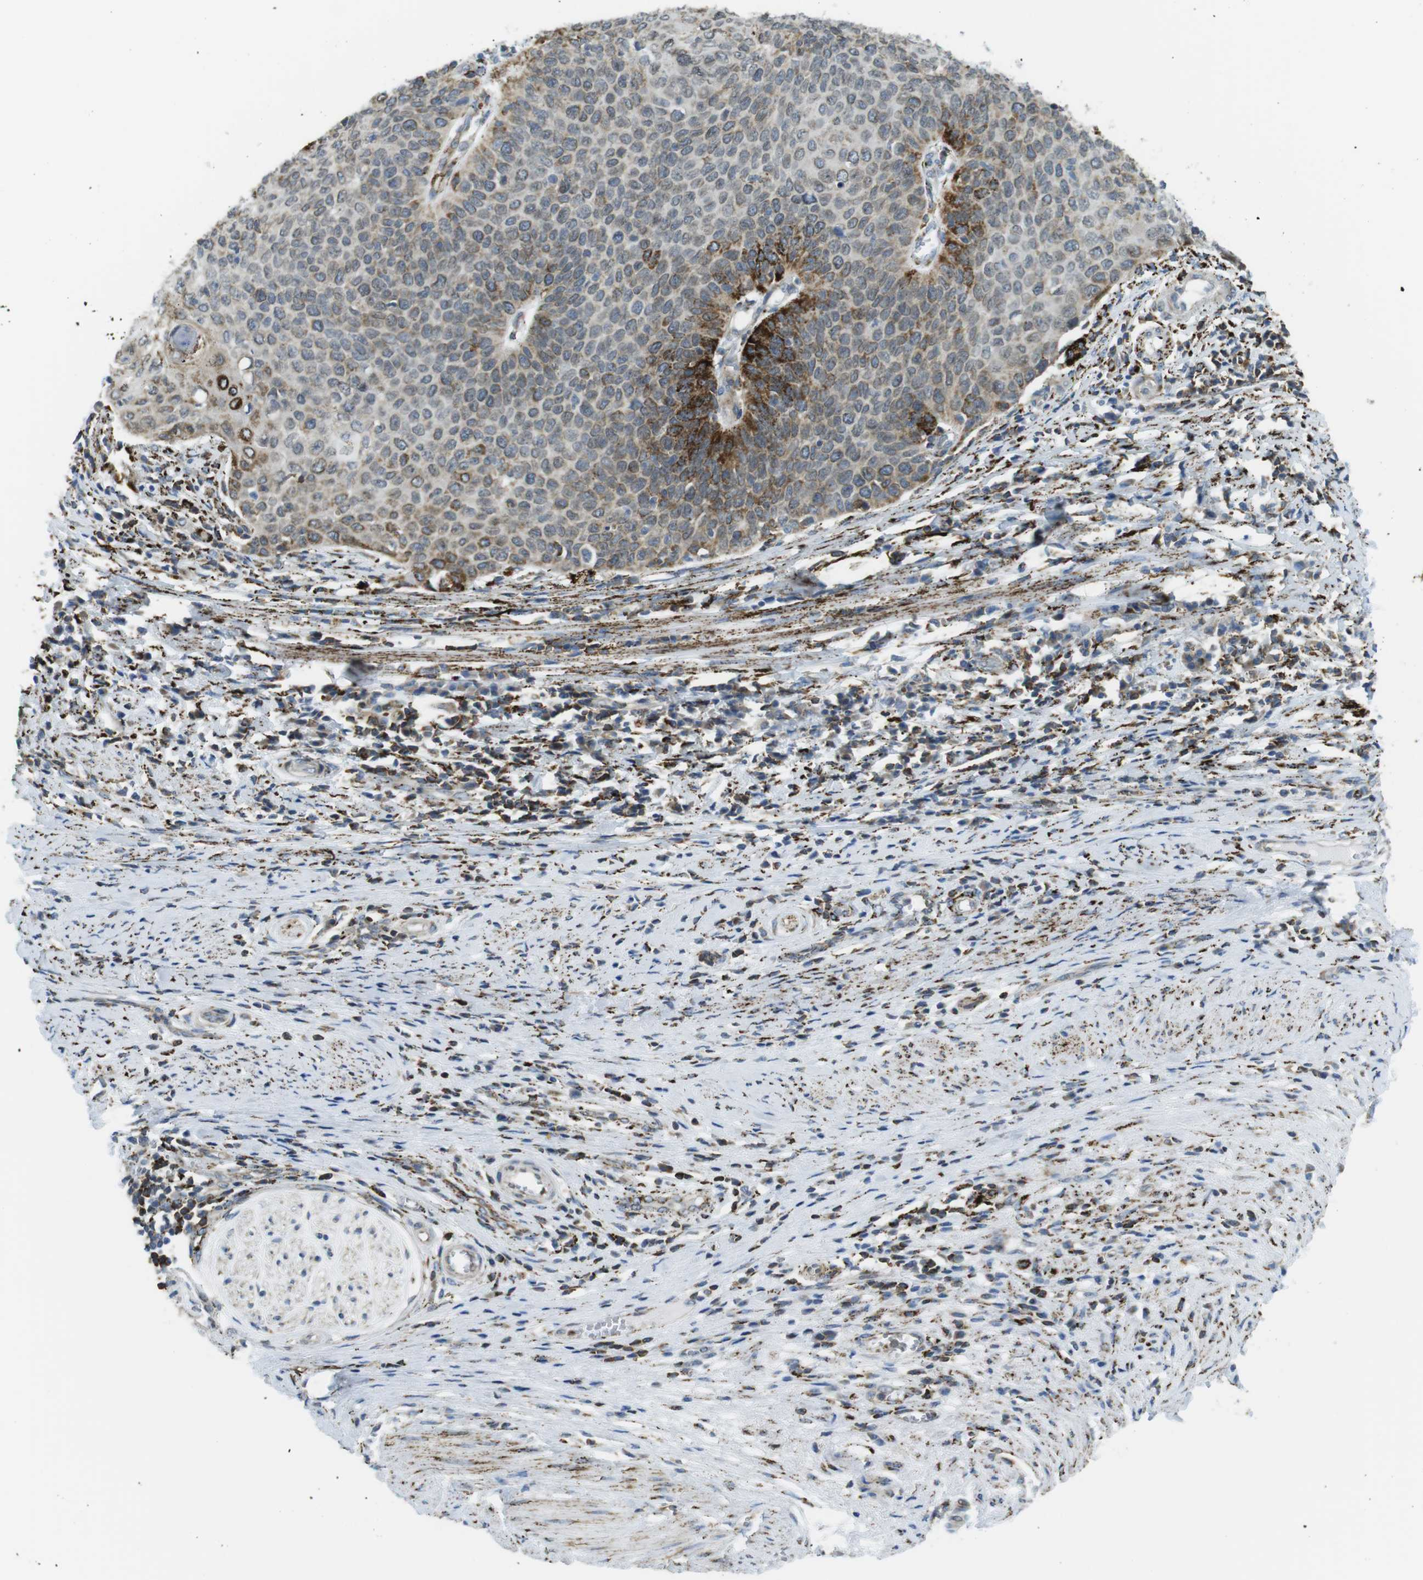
{"staining": {"intensity": "moderate", "quantity": "25%-75%", "location": "cytoplasmic/membranous"}, "tissue": "cervical cancer", "cell_type": "Tumor cells", "image_type": "cancer", "snomed": [{"axis": "morphology", "description": "Squamous cell carcinoma, NOS"}, {"axis": "topography", "description": "Cervix"}], "caption": "About 25%-75% of tumor cells in cervical cancer display moderate cytoplasmic/membranous protein positivity as visualized by brown immunohistochemical staining.", "gene": "KCNE3", "patient": {"sex": "female", "age": 39}}